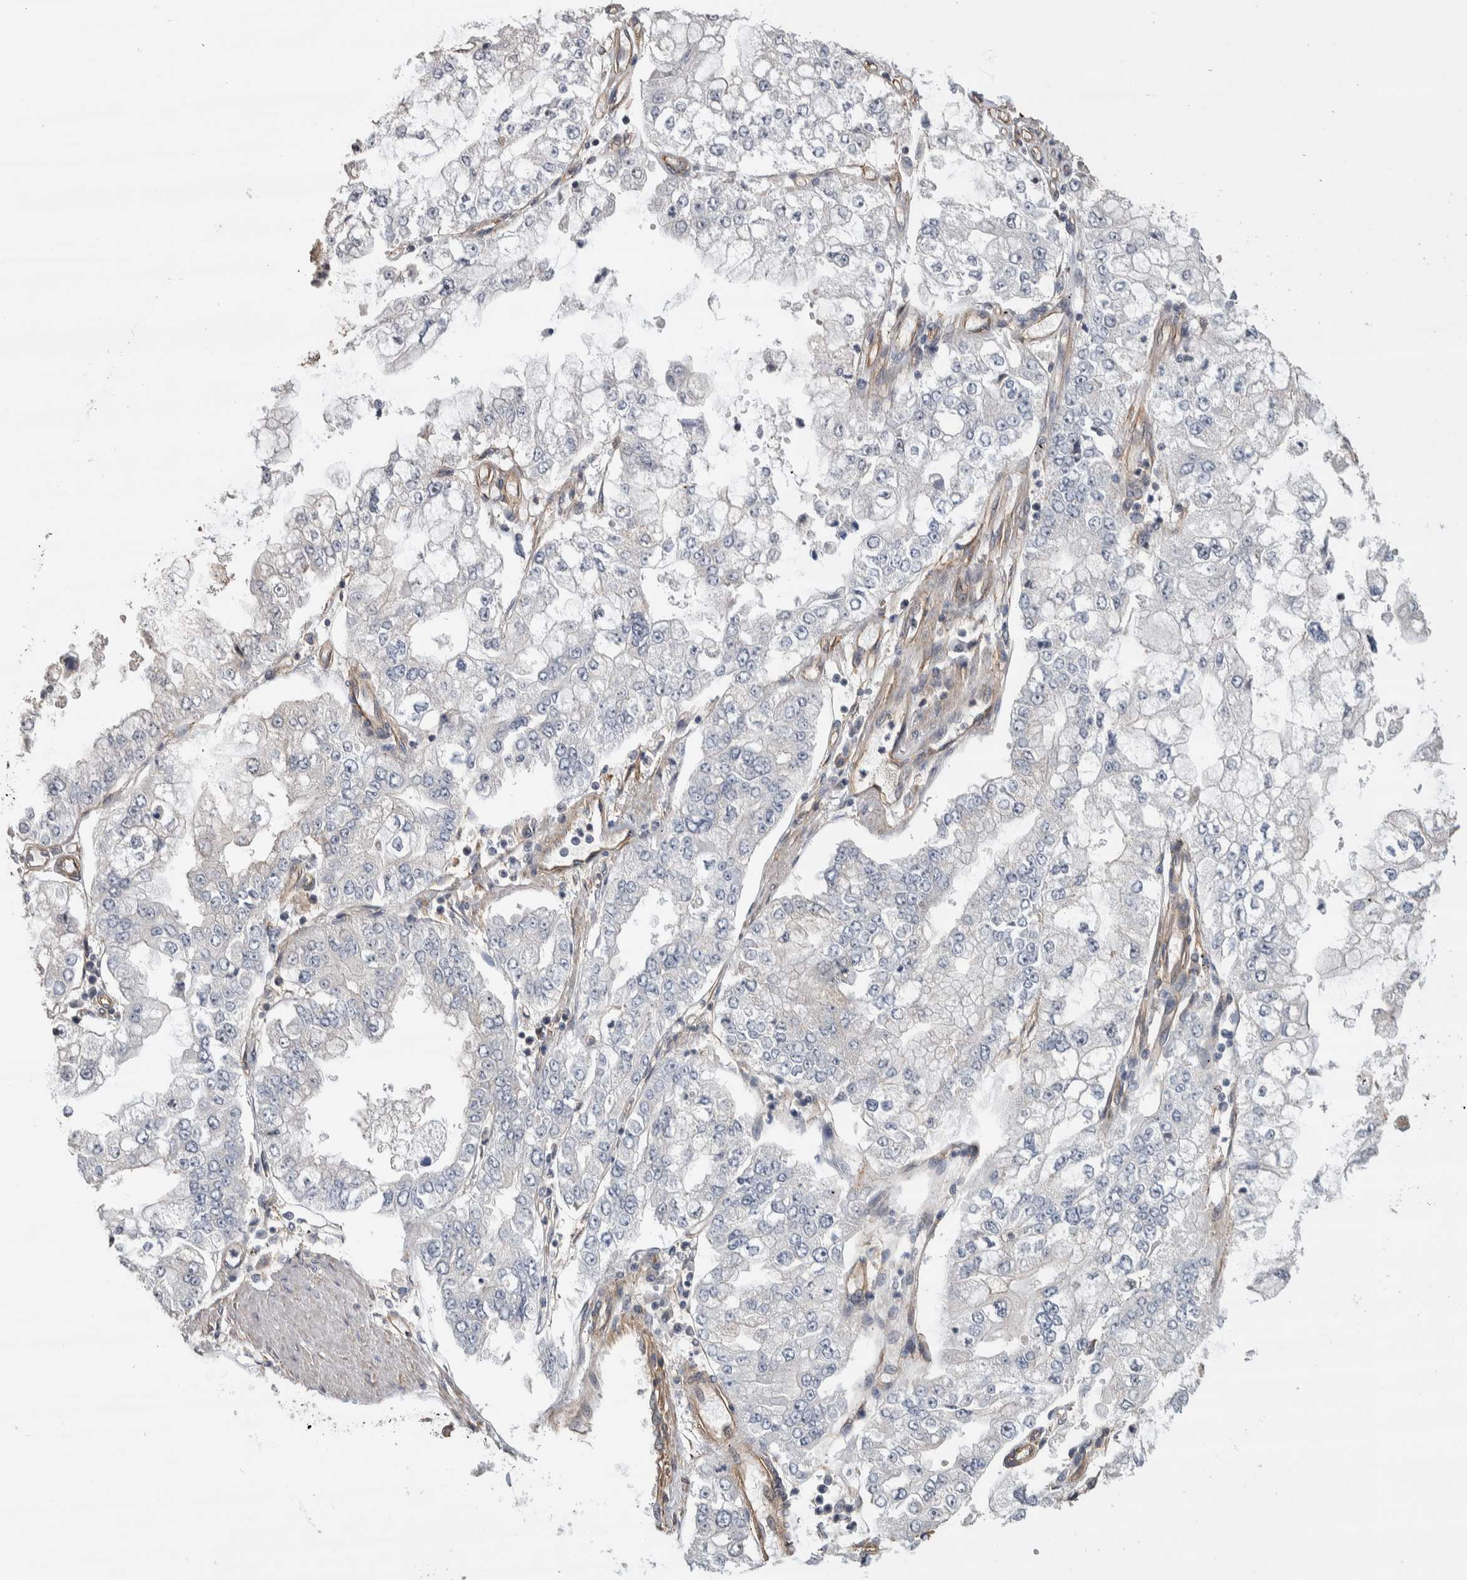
{"staining": {"intensity": "negative", "quantity": "none", "location": "none"}, "tissue": "stomach cancer", "cell_type": "Tumor cells", "image_type": "cancer", "snomed": [{"axis": "morphology", "description": "Adenocarcinoma, NOS"}, {"axis": "topography", "description": "Stomach"}], "caption": "DAB immunohistochemical staining of human stomach cancer shows no significant staining in tumor cells.", "gene": "GCNA", "patient": {"sex": "male", "age": 76}}